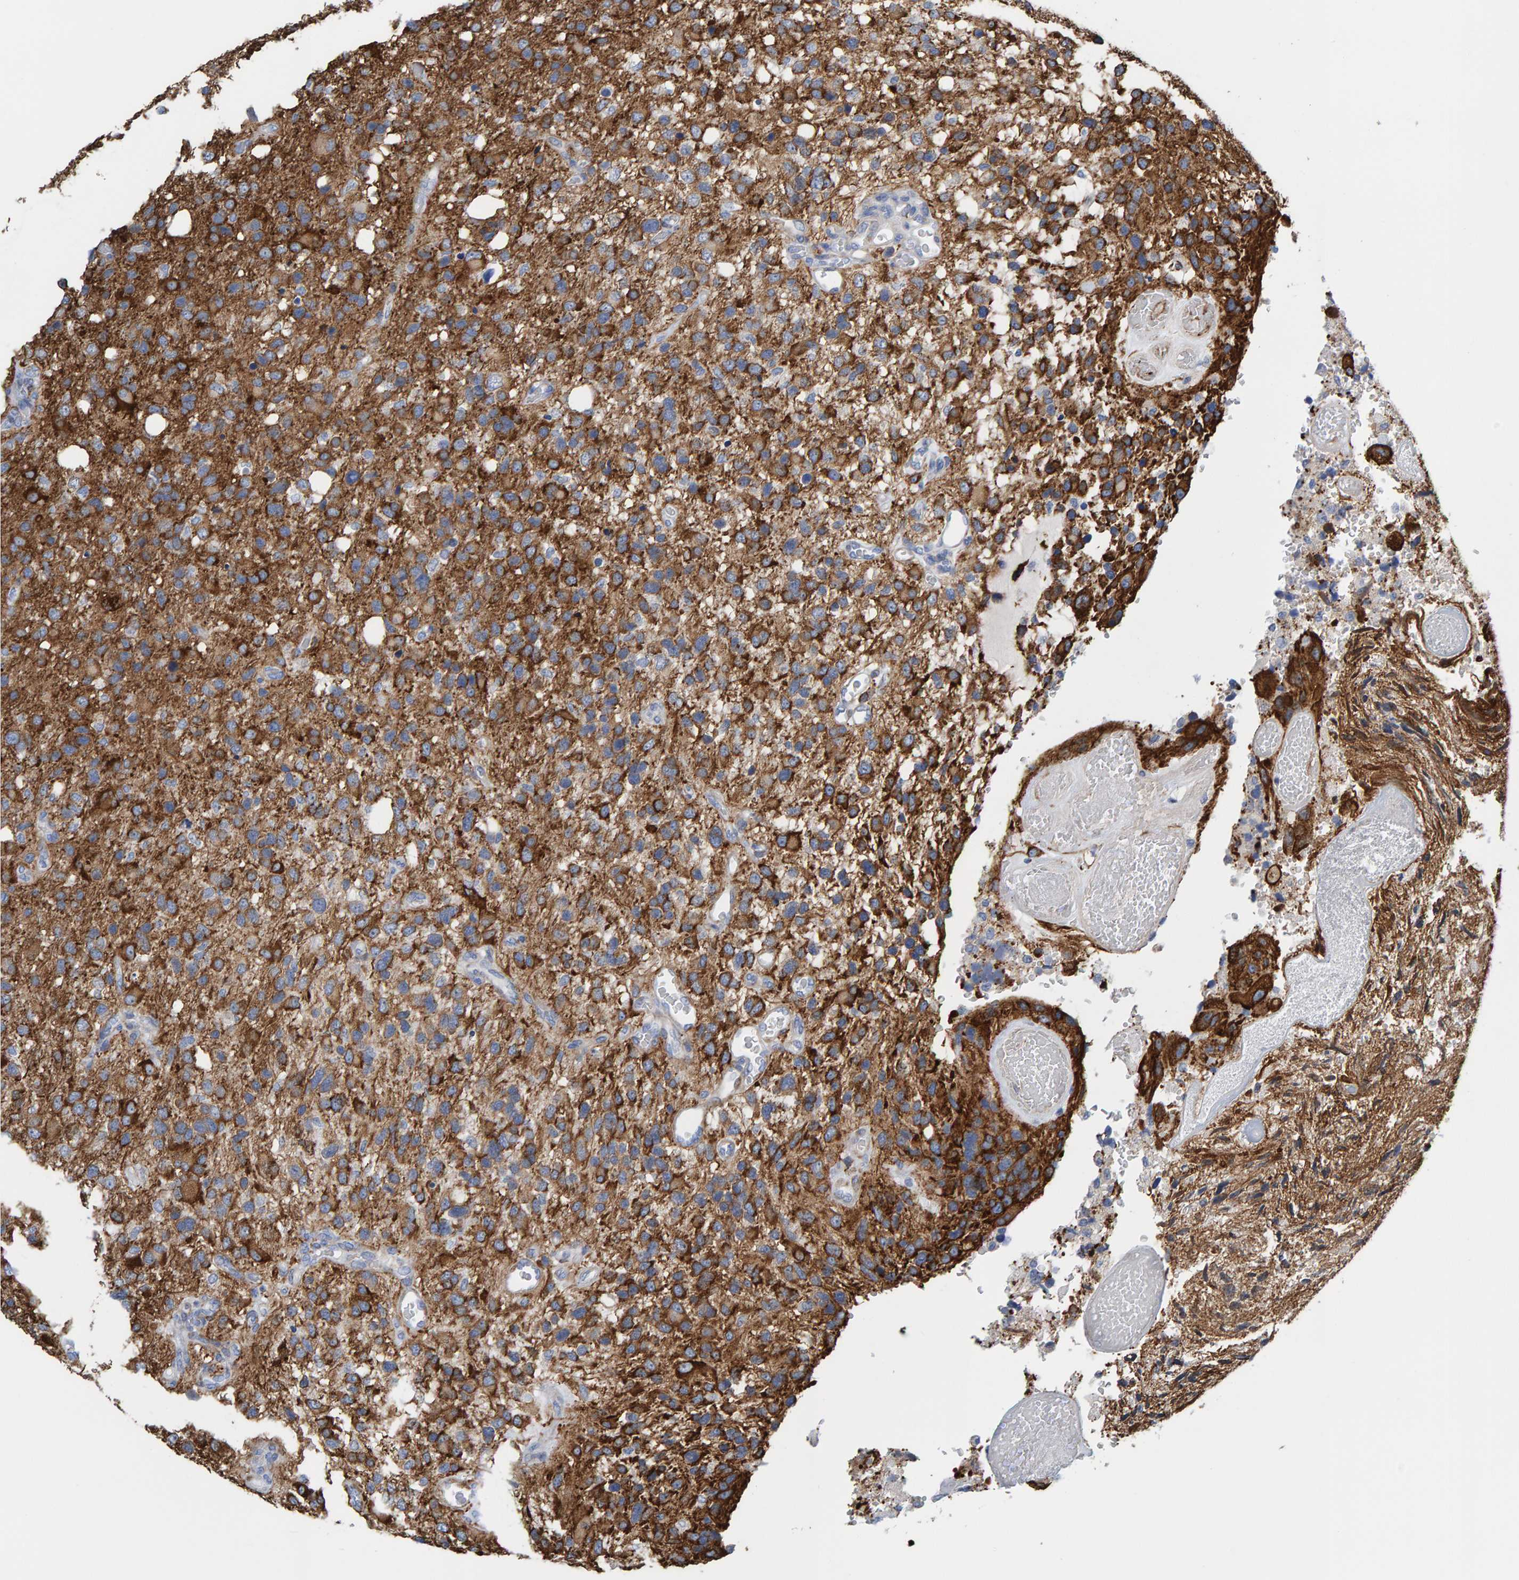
{"staining": {"intensity": "strong", "quantity": ">75%", "location": "cytoplasmic/membranous"}, "tissue": "glioma", "cell_type": "Tumor cells", "image_type": "cancer", "snomed": [{"axis": "morphology", "description": "Glioma, malignant, High grade"}, {"axis": "topography", "description": "Brain"}], "caption": "Immunohistochemical staining of human glioma shows high levels of strong cytoplasmic/membranous protein positivity in approximately >75% of tumor cells.", "gene": "MAP1B", "patient": {"sex": "female", "age": 58}}